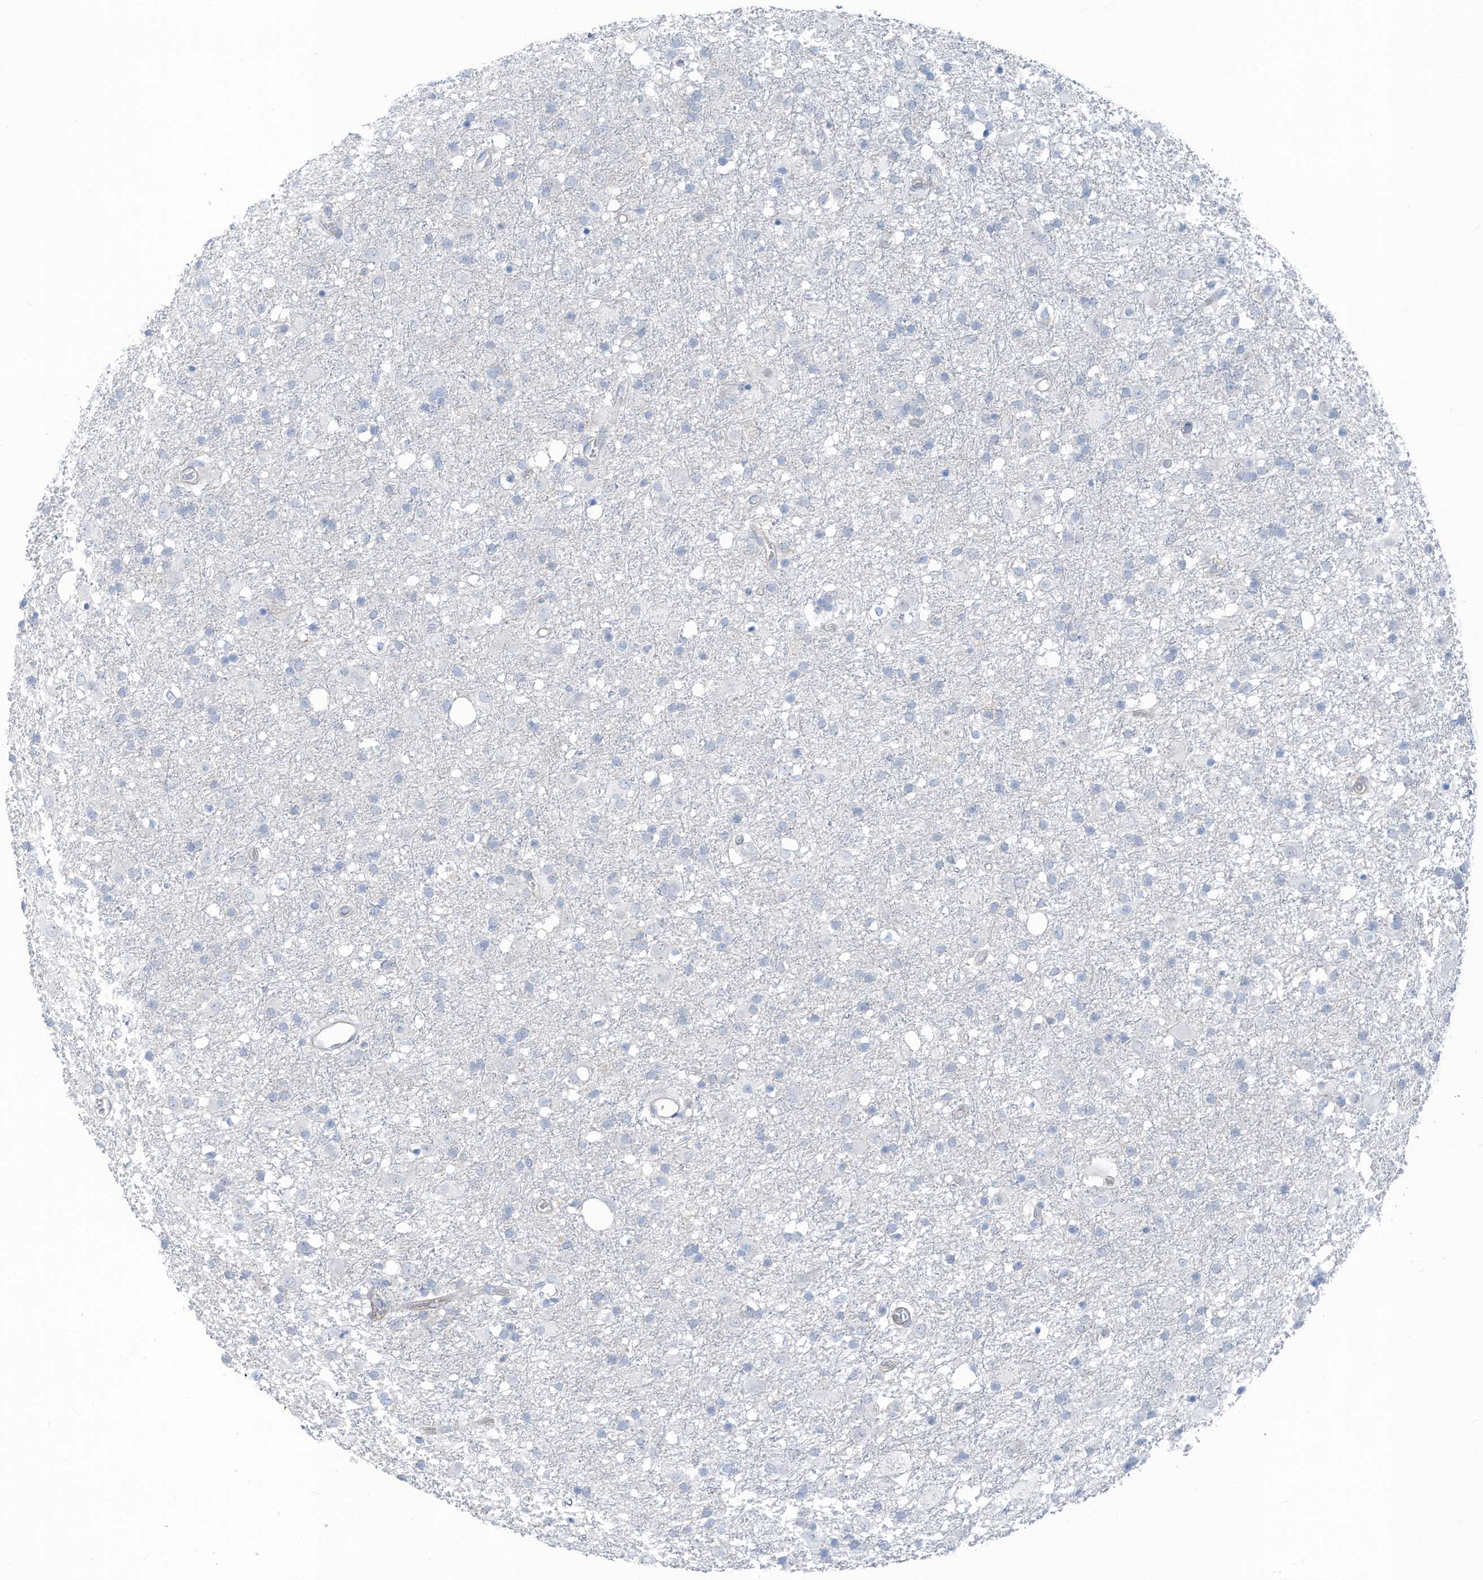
{"staining": {"intensity": "negative", "quantity": "none", "location": "none"}, "tissue": "glioma", "cell_type": "Tumor cells", "image_type": "cancer", "snomed": [{"axis": "morphology", "description": "Glioma, malignant, Low grade"}, {"axis": "topography", "description": "Brain"}], "caption": "Tumor cells are negative for protein expression in human malignant glioma (low-grade).", "gene": "ZNF846", "patient": {"sex": "male", "age": 65}}